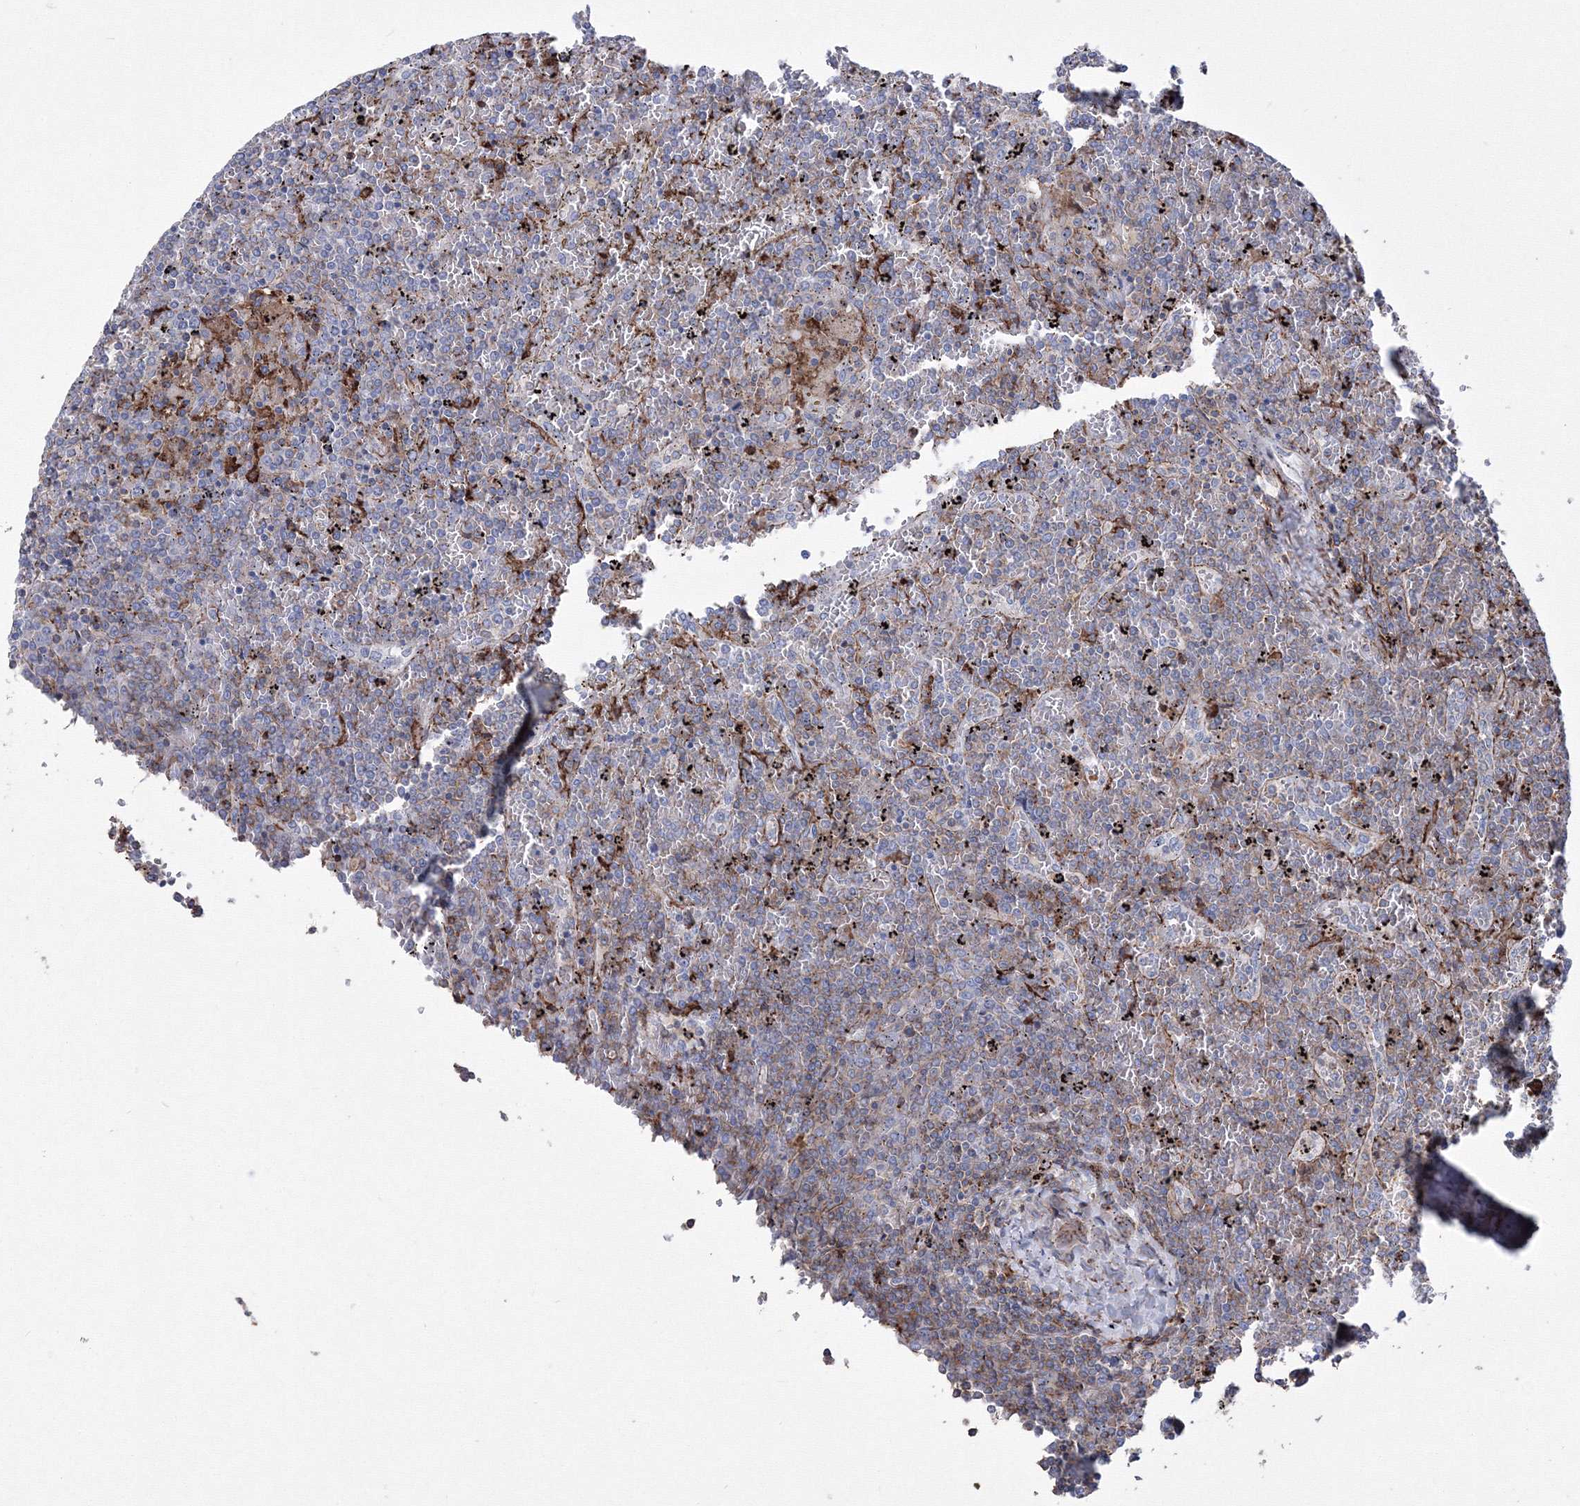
{"staining": {"intensity": "negative", "quantity": "none", "location": "none"}, "tissue": "lymphoma", "cell_type": "Tumor cells", "image_type": "cancer", "snomed": [{"axis": "morphology", "description": "Malignant lymphoma, non-Hodgkin's type, Low grade"}, {"axis": "topography", "description": "Spleen"}], "caption": "The IHC photomicrograph has no significant positivity in tumor cells of malignant lymphoma, non-Hodgkin's type (low-grade) tissue. (DAB IHC, high magnification).", "gene": "GPR82", "patient": {"sex": "female", "age": 19}}